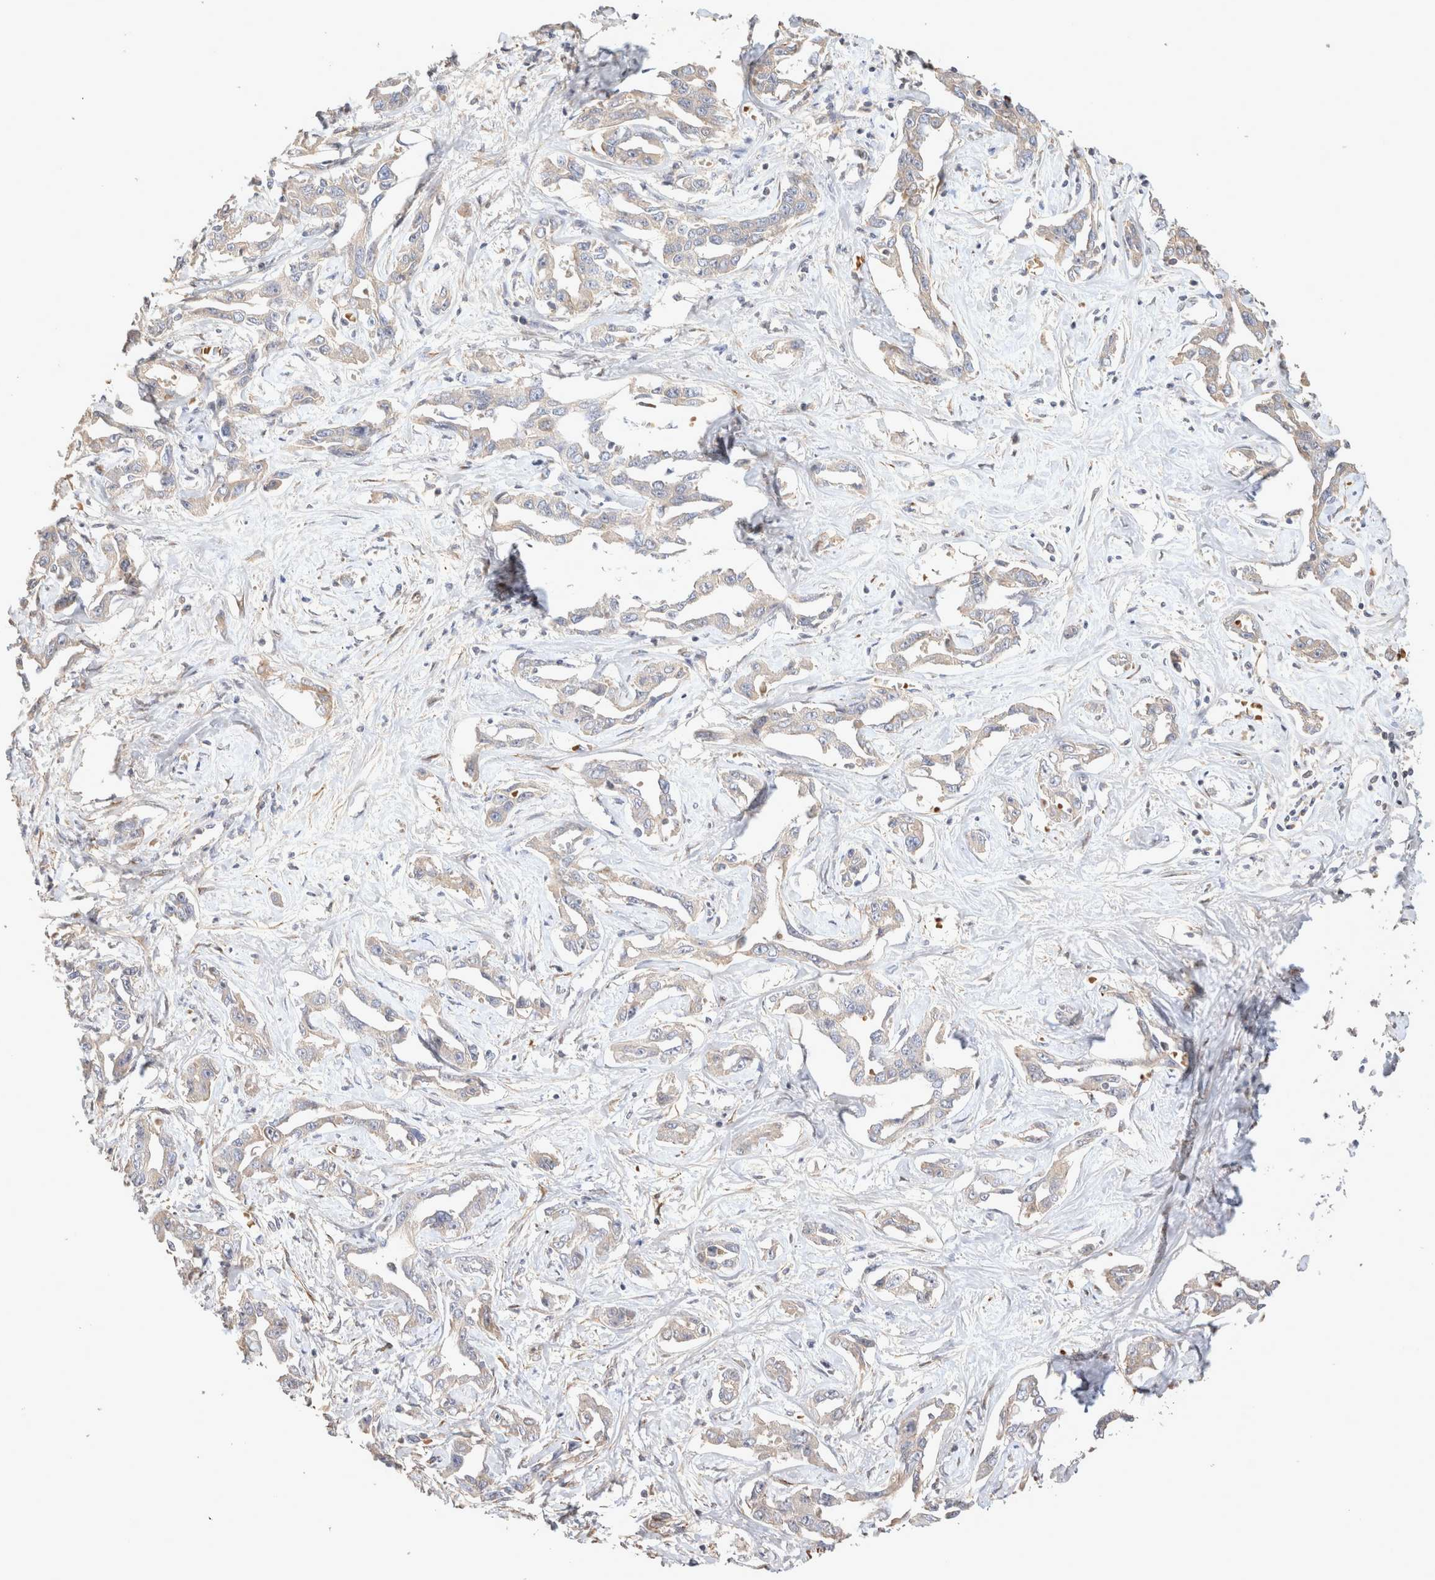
{"staining": {"intensity": "negative", "quantity": "none", "location": "none"}, "tissue": "liver cancer", "cell_type": "Tumor cells", "image_type": "cancer", "snomed": [{"axis": "morphology", "description": "Cholangiocarcinoma"}, {"axis": "topography", "description": "Liver"}], "caption": "Liver cancer was stained to show a protein in brown. There is no significant expression in tumor cells.", "gene": "NMU", "patient": {"sex": "male", "age": 59}}